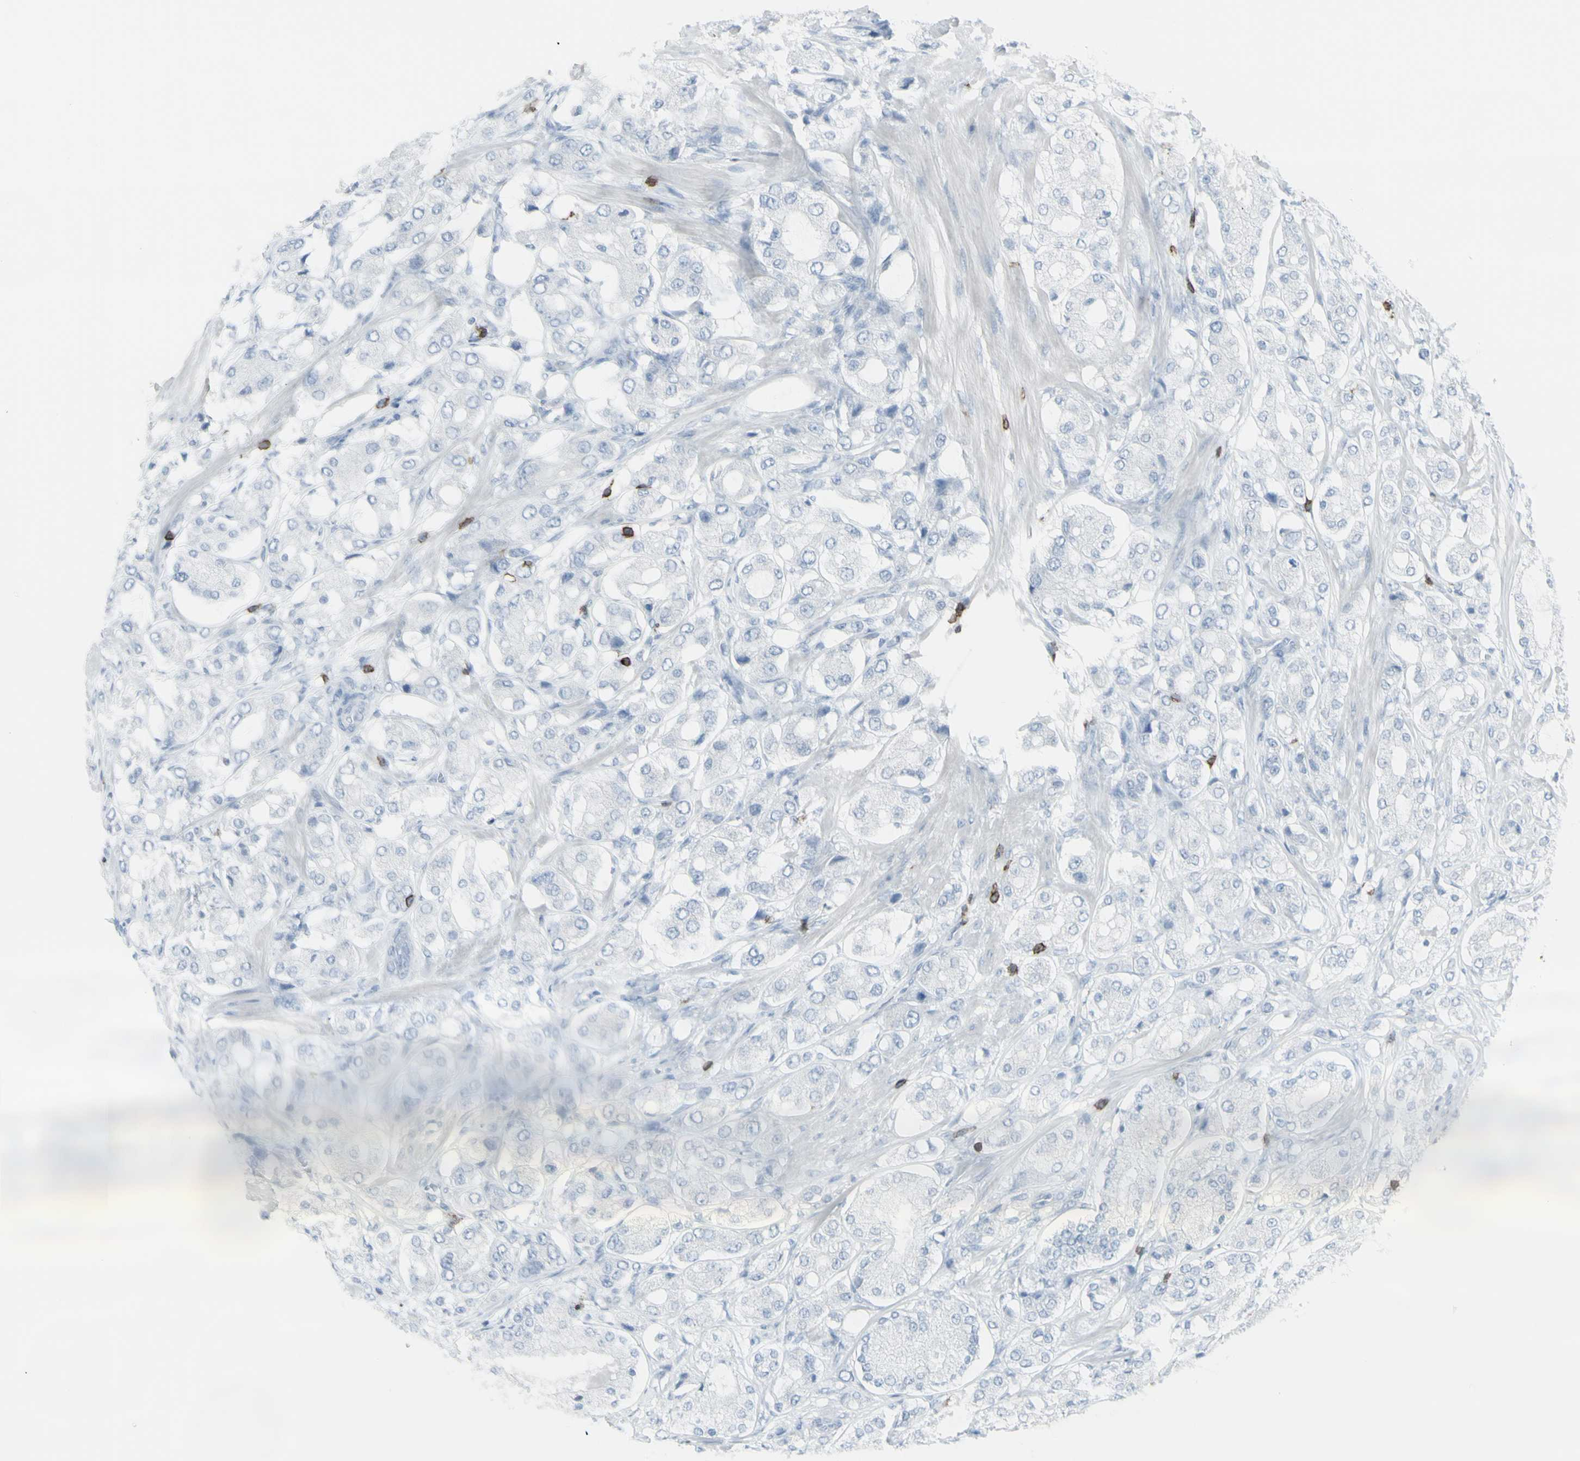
{"staining": {"intensity": "negative", "quantity": "none", "location": "none"}, "tissue": "prostate cancer", "cell_type": "Tumor cells", "image_type": "cancer", "snomed": [{"axis": "morphology", "description": "Adenocarcinoma, High grade"}, {"axis": "topography", "description": "Prostate"}], "caption": "An IHC photomicrograph of prostate adenocarcinoma (high-grade) is shown. There is no staining in tumor cells of prostate adenocarcinoma (high-grade).", "gene": "CD247", "patient": {"sex": "male", "age": 65}}